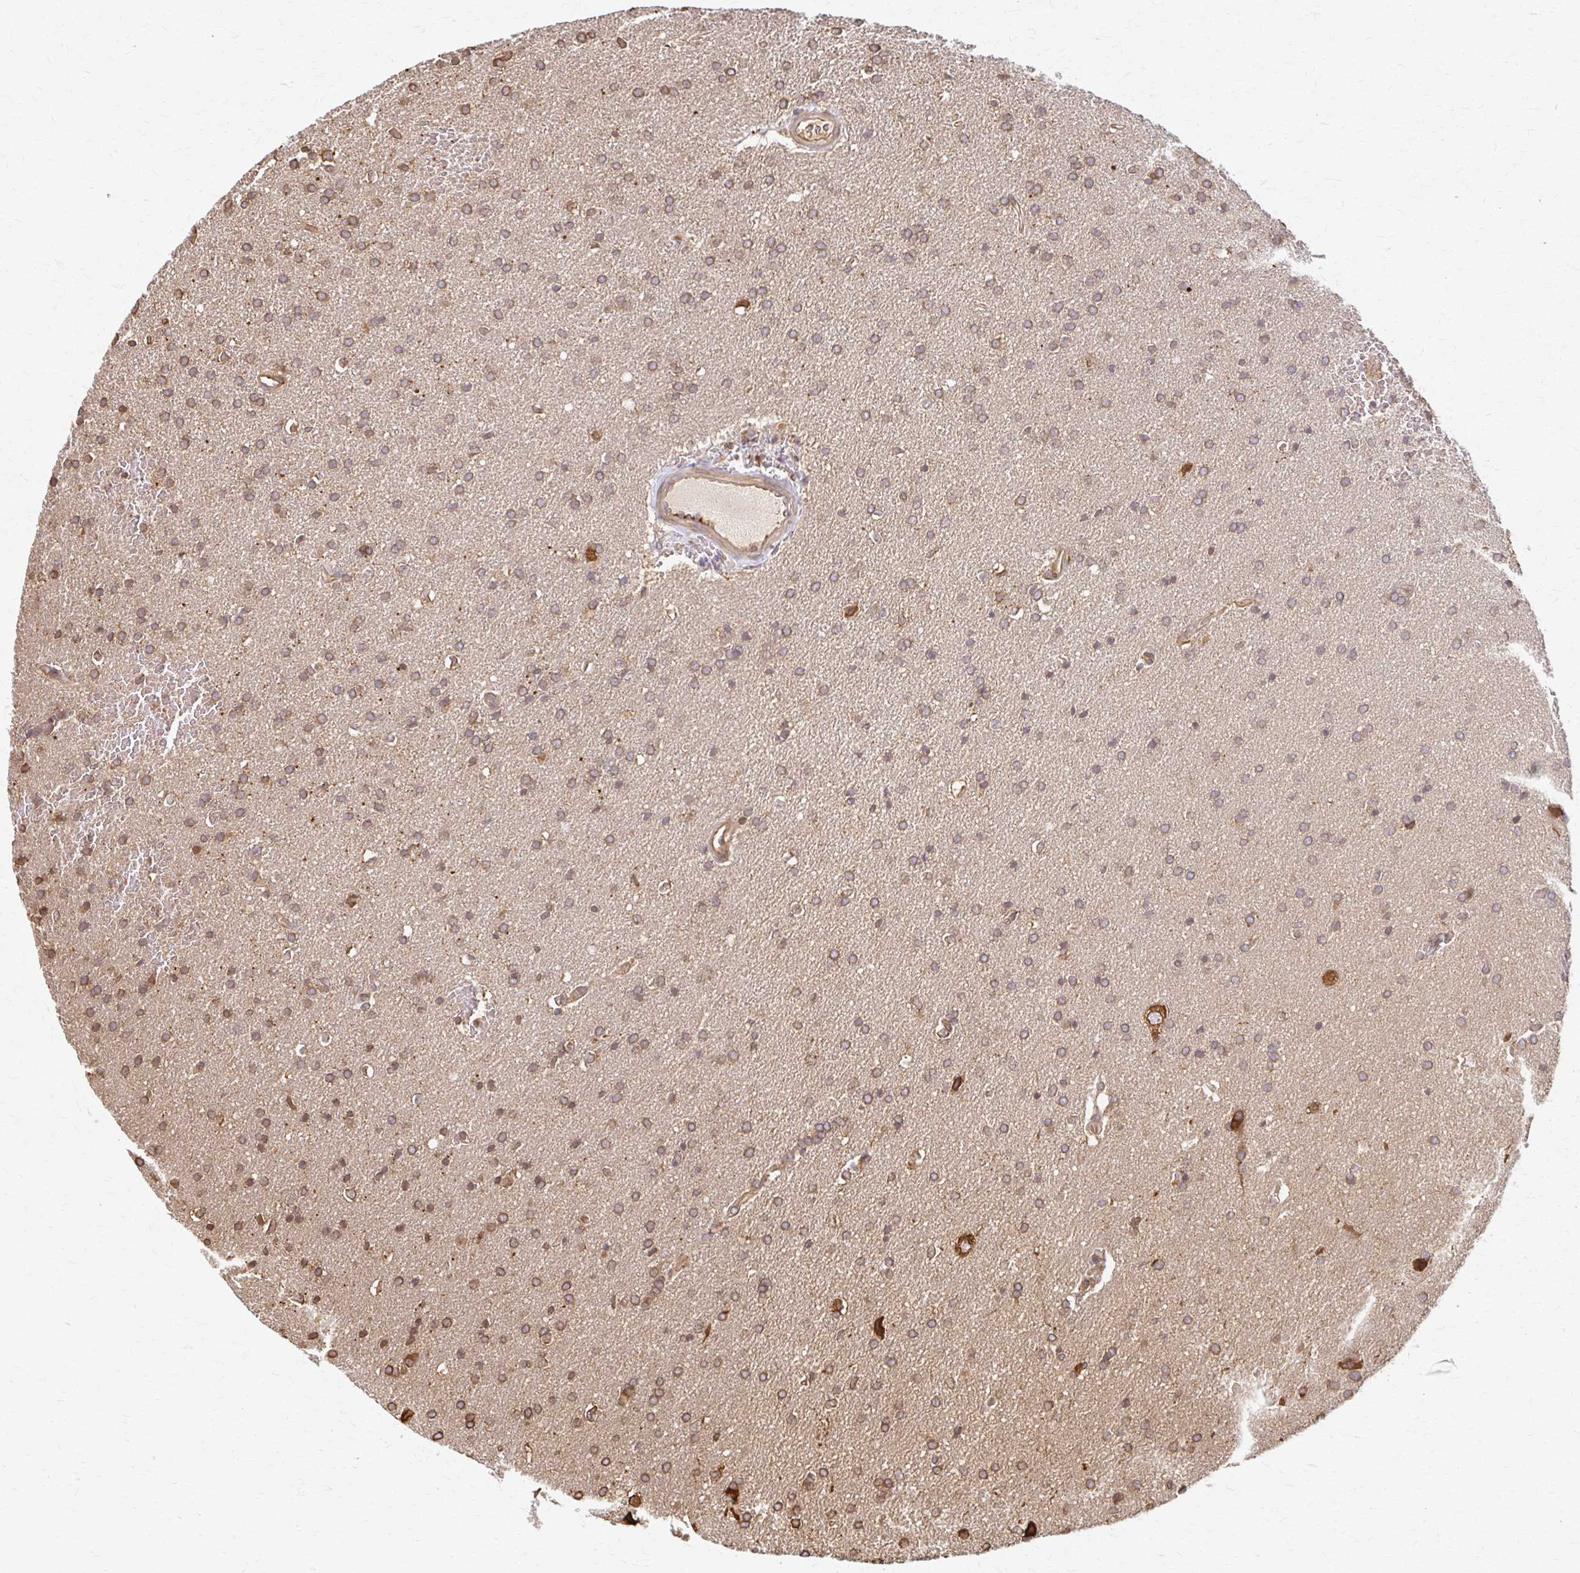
{"staining": {"intensity": "moderate", "quantity": ">75%", "location": "cytoplasmic/membranous"}, "tissue": "glioma", "cell_type": "Tumor cells", "image_type": "cancer", "snomed": [{"axis": "morphology", "description": "Glioma, malignant, Low grade"}, {"axis": "topography", "description": "Brain"}], "caption": "A high-resolution micrograph shows immunohistochemistry (IHC) staining of glioma, which exhibits moderate cytoplasmic/membranous staining in about >75% of tumor cells.", "gene": "ARHGAP35", "patient": {"sex": "female", "age": 34}}